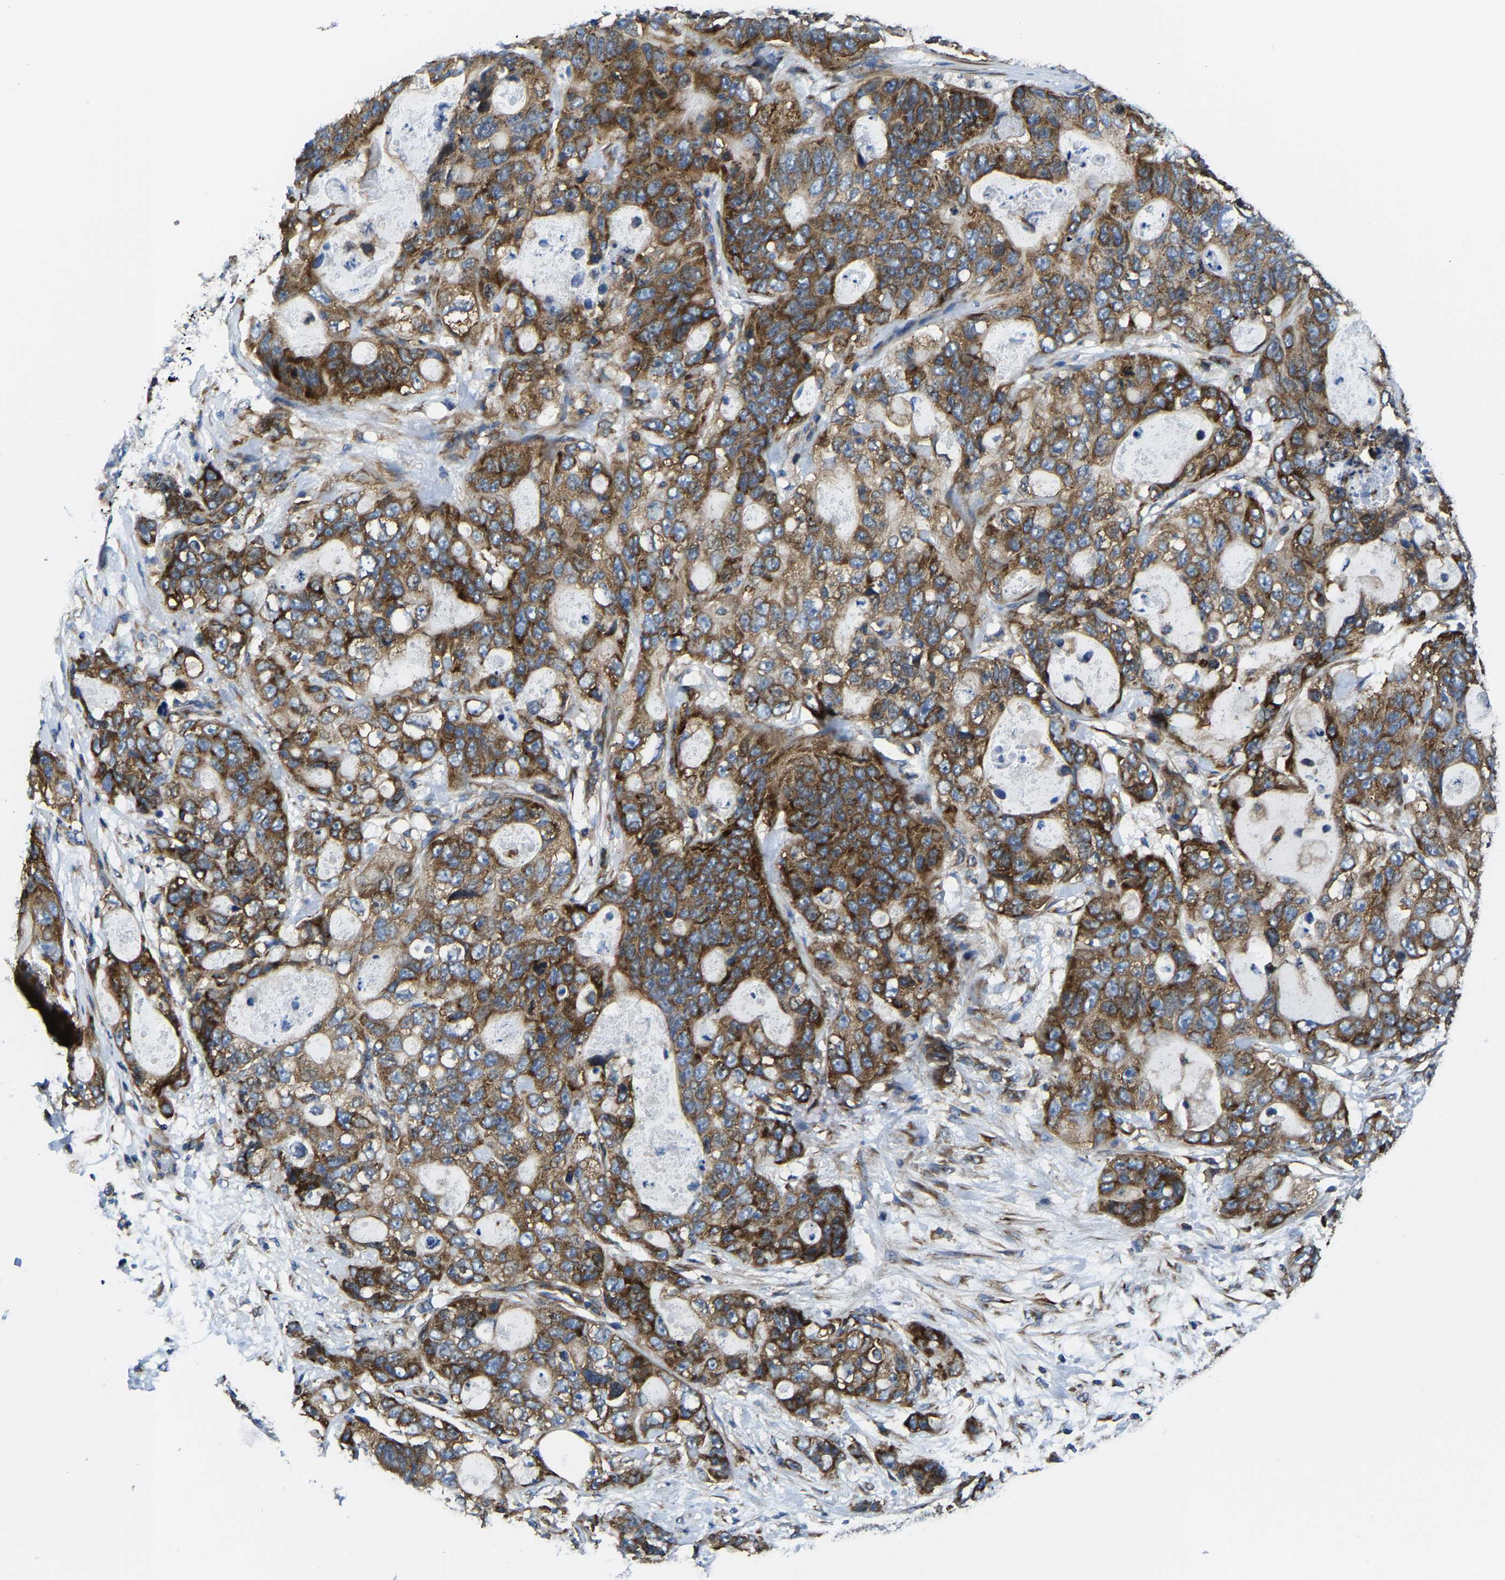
{"staining": {"intensity": "strong", "quantity": ">75%", "location": "cytoplasmic/membranous"}, "tissue": "stomach cancer", "cell_type": "Tumor cells", "image_type": "cancer", "snomed": [{"axis": "morphology", "description": "Normal tissue, NOS"}, {"axis": "morphology", "description": "Adenocarcinoma, NOS"}, {"axis": "topography", "description": "Stomach"}], "caption": "Human stomach cancer stained with a protein marker reveals strong staining in tumor cells.", "gene": "G3BP2", "patient": {"sex": "female", "age": 89}}